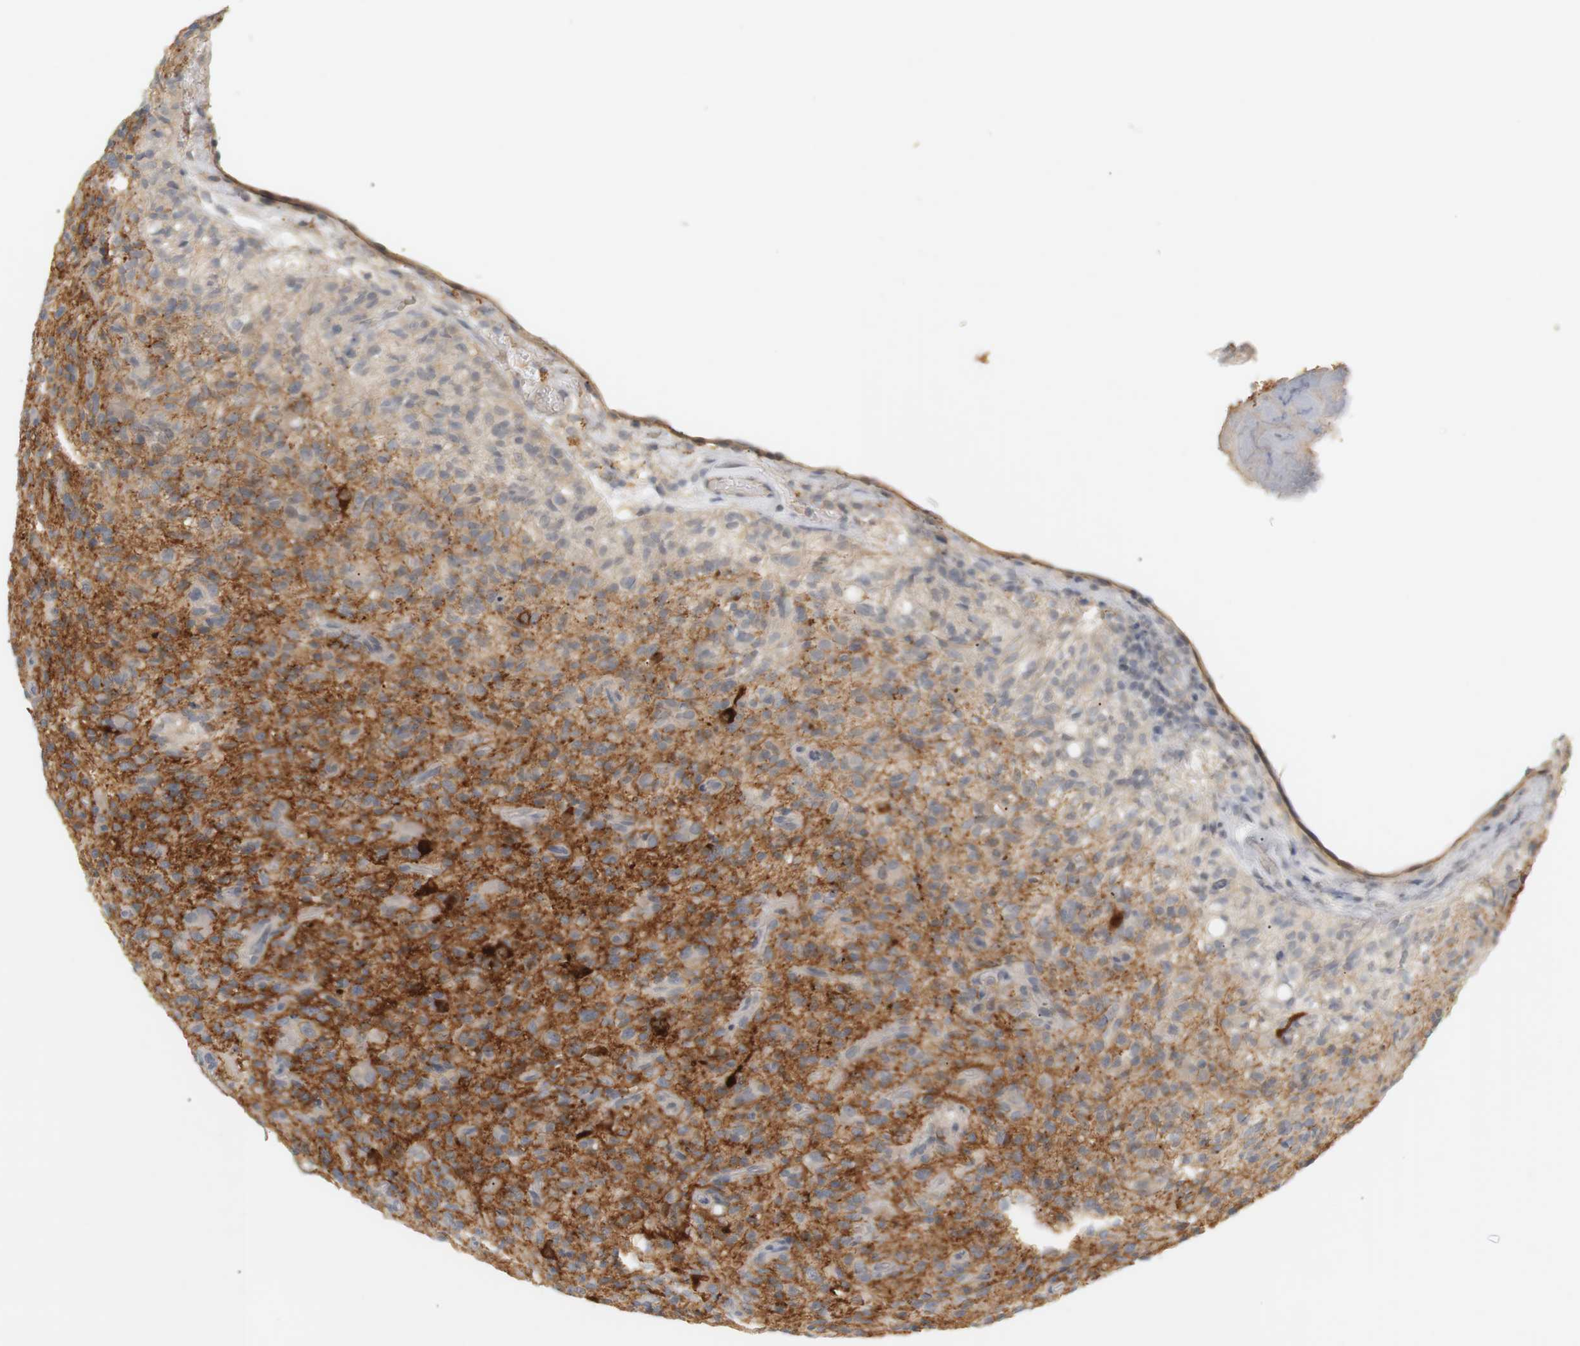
{"staining": {"intensity": "weak", "quantity": "25%-75%", "location": "cytoplasmic/membranous"}, "tissue": "glioma", "cell_type": "Tumor cells", "image_type": "cancer", "snomed": [{"axis": "morphology", "description": "Glioma, malignant, High grade"}, {"axis": "topography", "description": "Brain"}], "caption": "DAB (3,3'-diaminobenzidine) immunohistochemical staining of human glioma demonstrates weak cytoplasmic/membranous protein positivity in approximately 25%-75% of tumor cells.", "gene": "RTN3", "patient": {"sex": "male", "age": 71}}